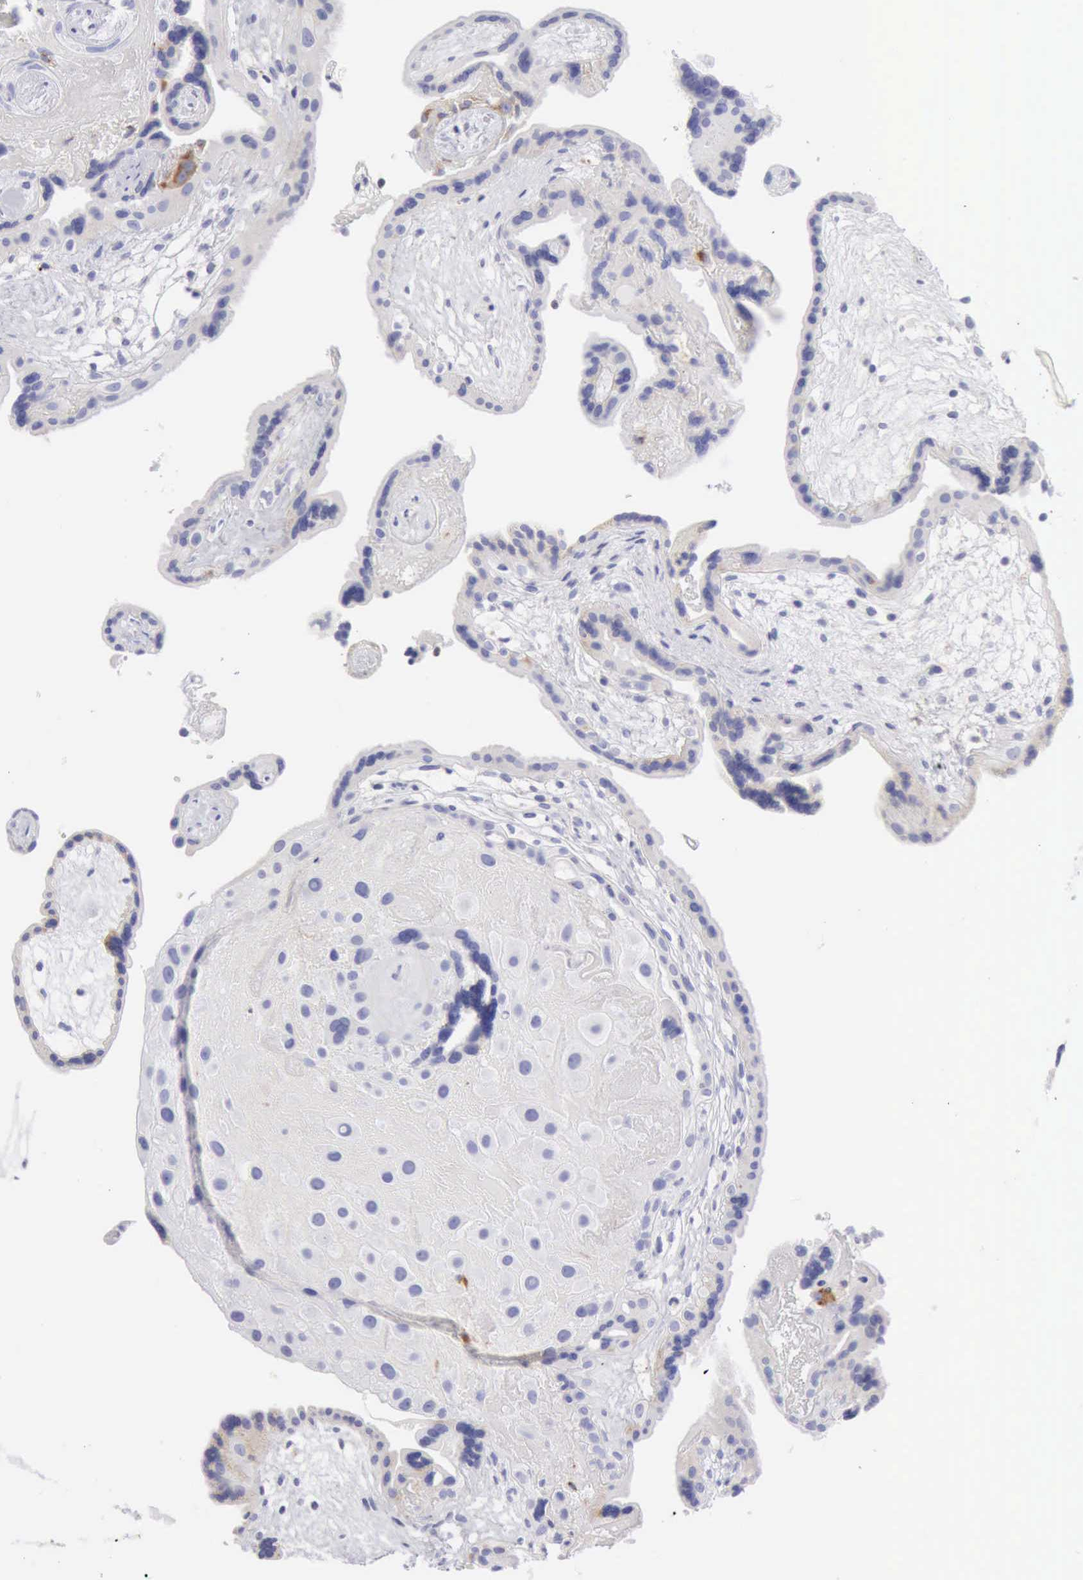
{"staining": {"intensity": "negative", "quantity": "none", "location": "none"}, "tissue": "placenta", "cell_type": "Decidual cells", "image_type": "normal", "snomed": [{"axis": "morphology", "description": "Normal tissue, NOS"}, {"axis": "topography", "description": "Placenta"}], "caption": "Decidual cells show no significant protein positivity in normal placenta. (Brightfield microscopy of DAB IHC at high magnification).", "gene": "CTSS", "patient": {"sex": "female", "age": 32}}